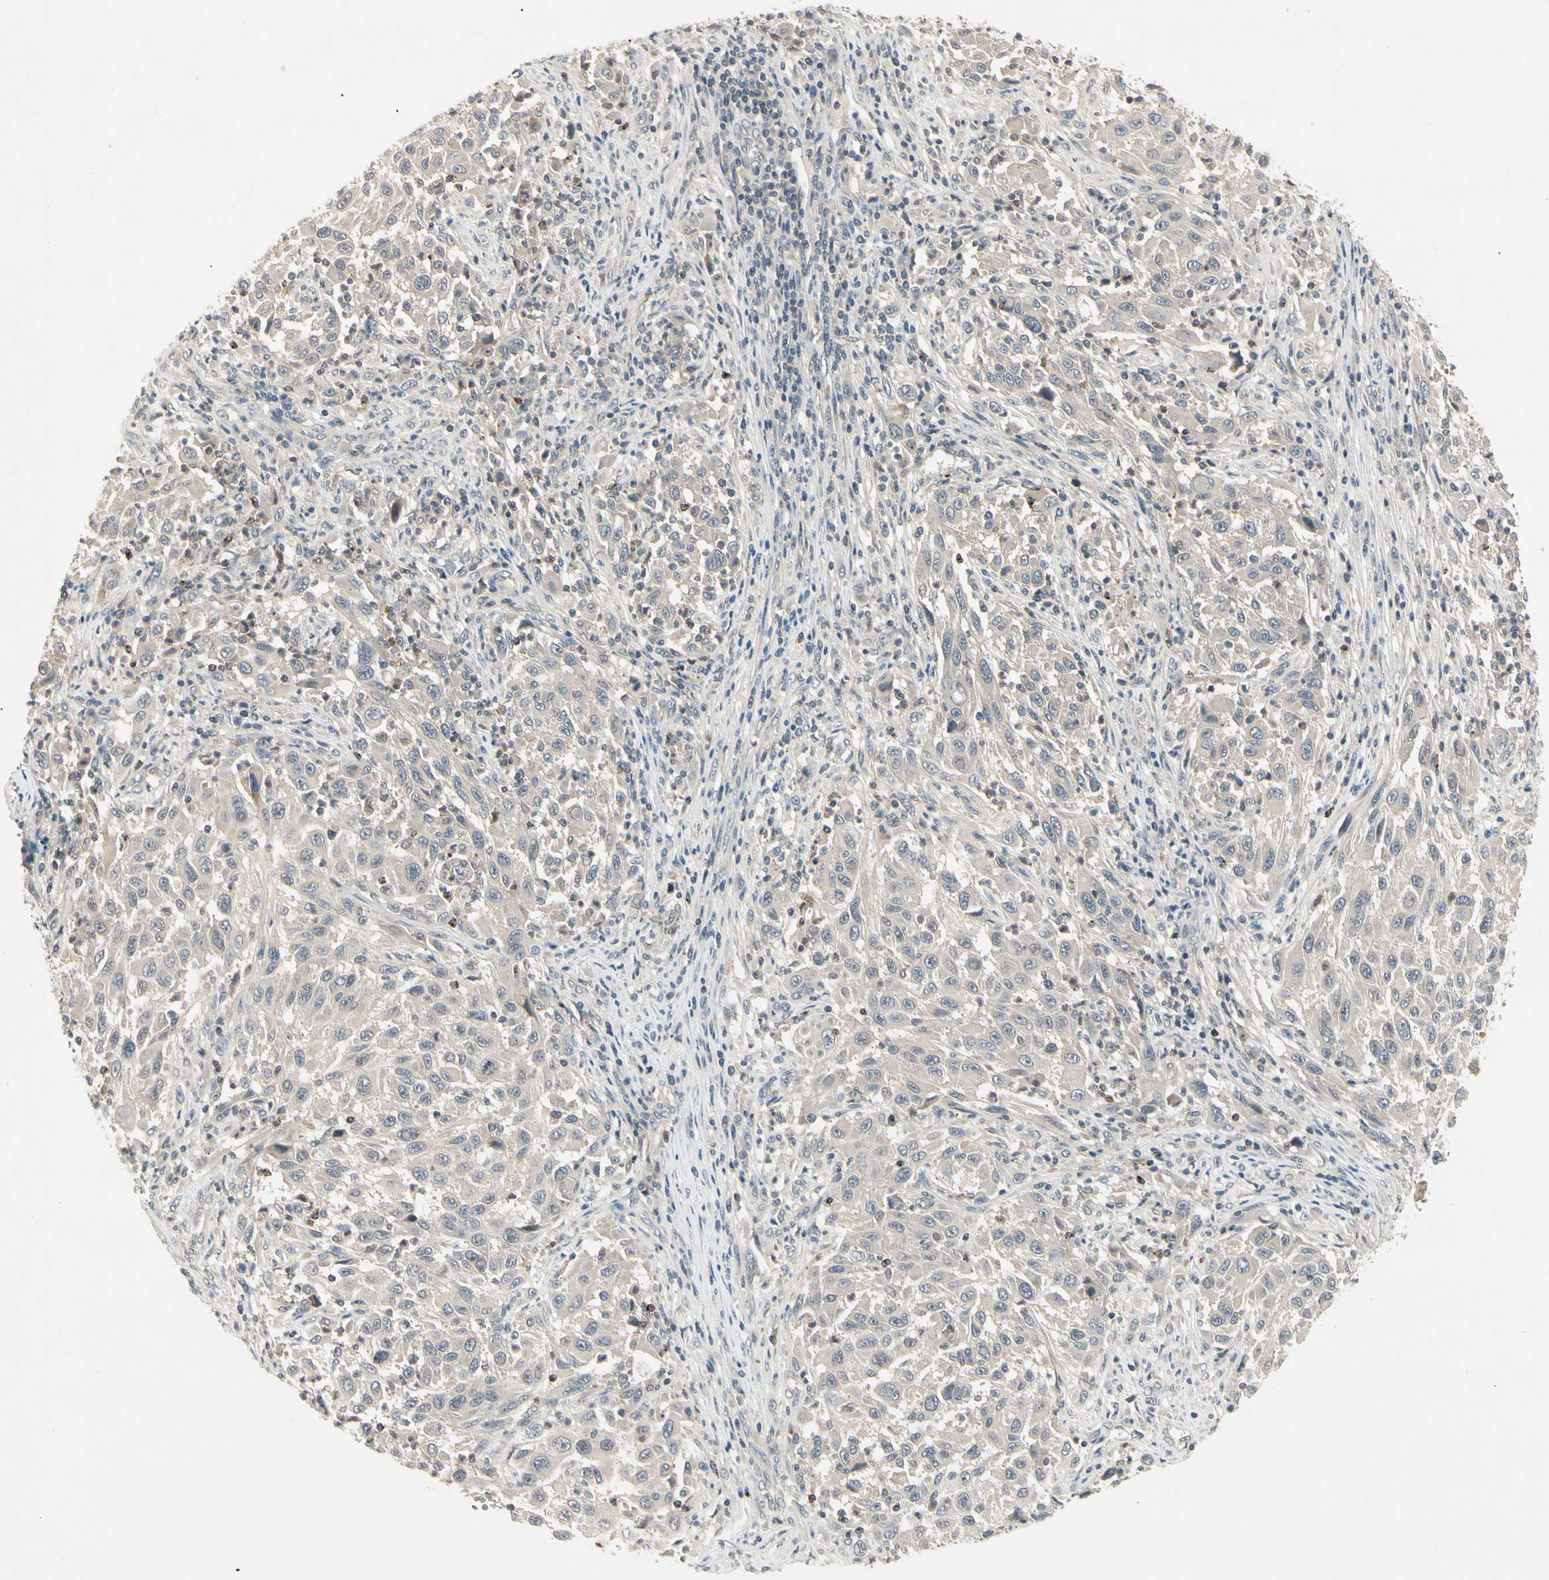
{"staining": {"intensity": "weak", "quantity": "25%-75%", "location": "cytoplasmic/membranous"}, "tissue": "melanoma", "cell_type": "Tumor cells", "image_type": "cancer", "snomed": [{"axis": "morphology", "description": "Malignant melanoma, Metastatic site"}, {"axis": "topography", "description": "Lymph node"}], "caption": "The micrograph exhibits staining of melanoma, revealing weak cytoplasmic/membranous protein positivity (brown color) within tumor cells.", "gene": "CCL4", "patient": {"sex": "male", "age": 61}}